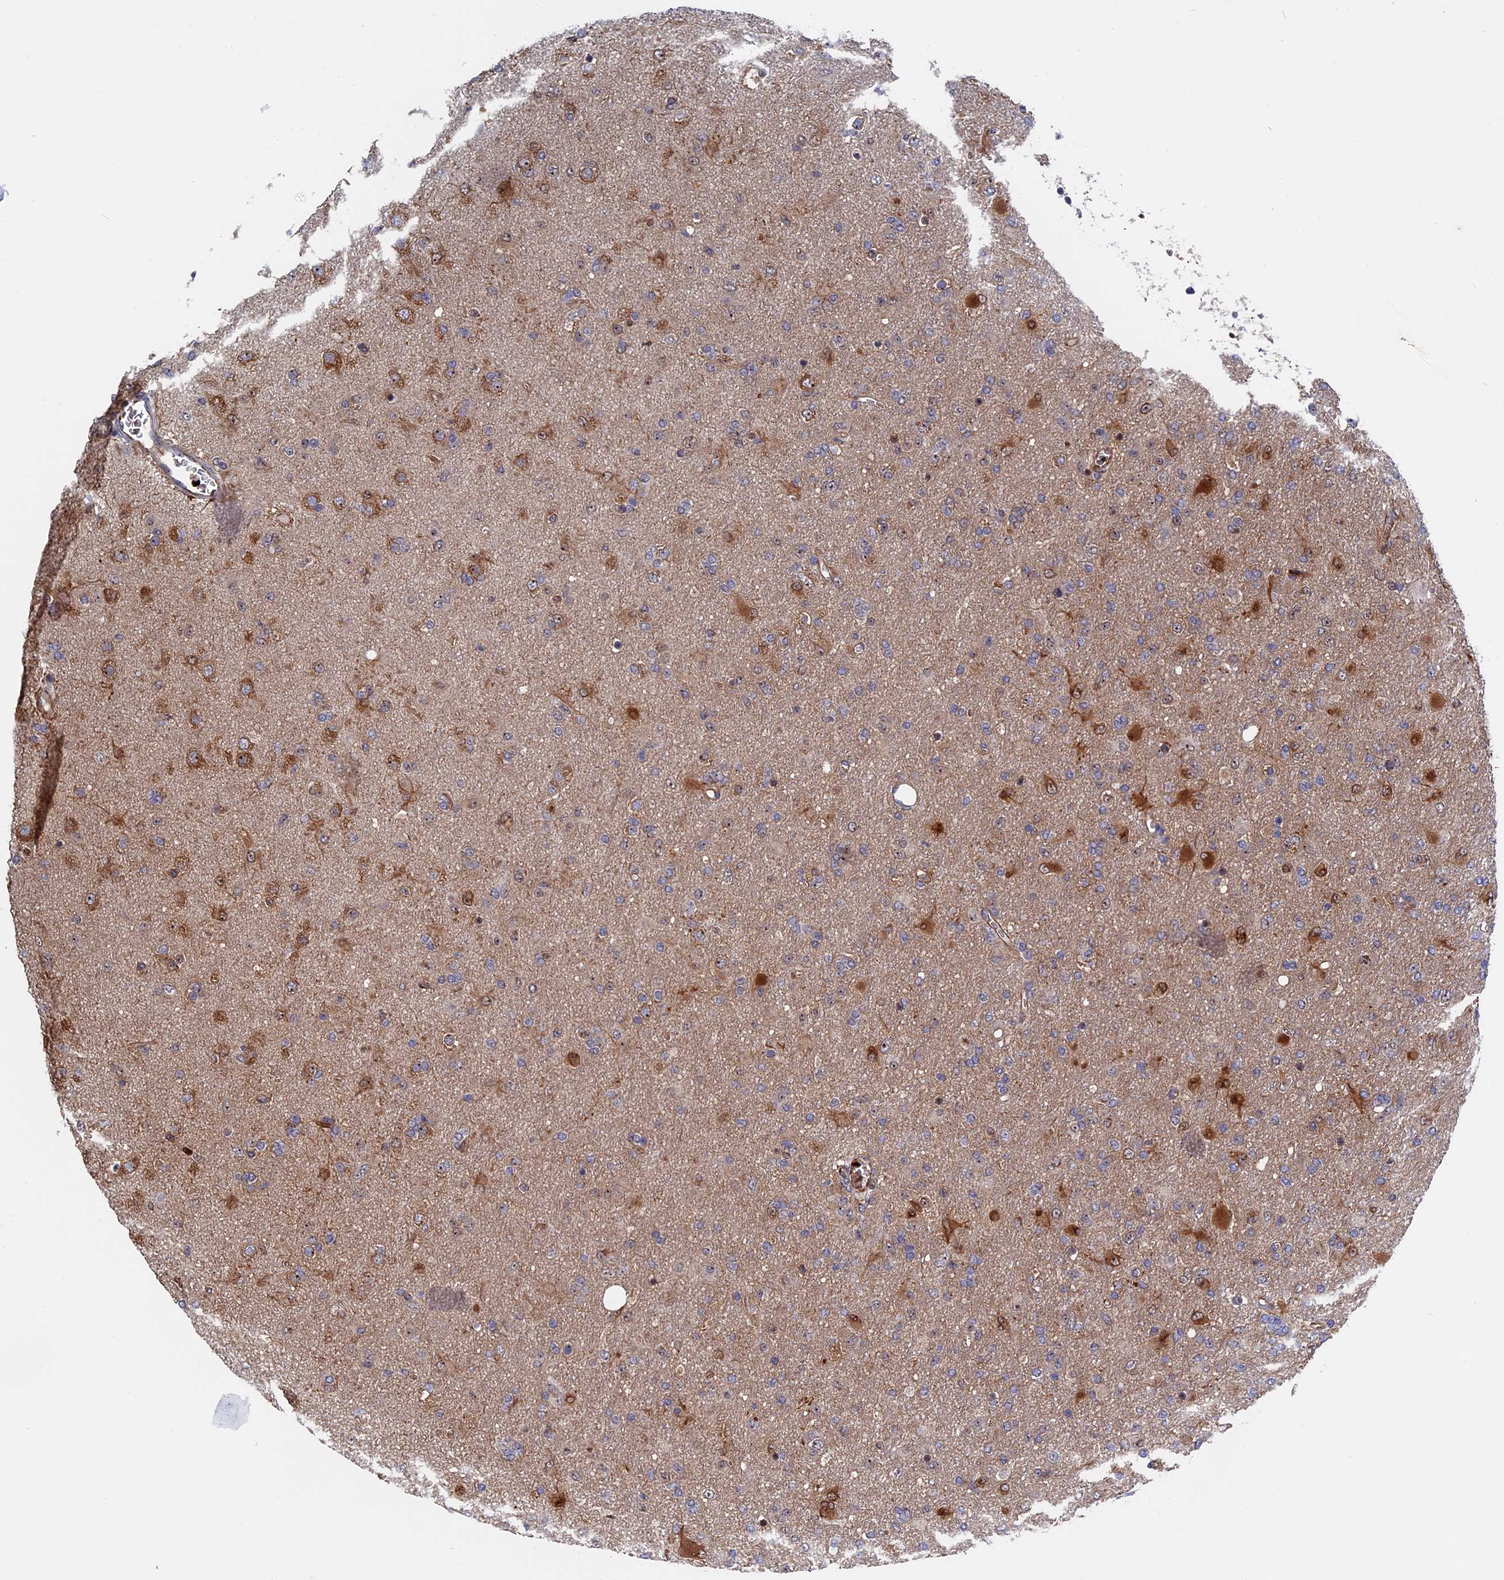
{"staining": {"intensity": "weak", "quantity": "<25%", "location": "cytoplasmic/membranous"}, "tissue": "glioma", "cell_type": "Tumor cells", "image_type": "cancer", "snomed": [{"axis": "morphology", "description": "Glioma, malignant, Low grade"}, {"axis": "topography", "description": "Brain"}], "caption": "This is a photomicrograph of immunohistochemistry (IHC) staining of glioma, which shows no positivity in tumor cells. Brightfield microscopy of IHC stained with DAB (3,3'-diaminobenzidine) (brown) and hematoxylin (blue), captured at high magnification.", "gene": "EXOSC9", "patient": {"sex": "male", "age": 65}}